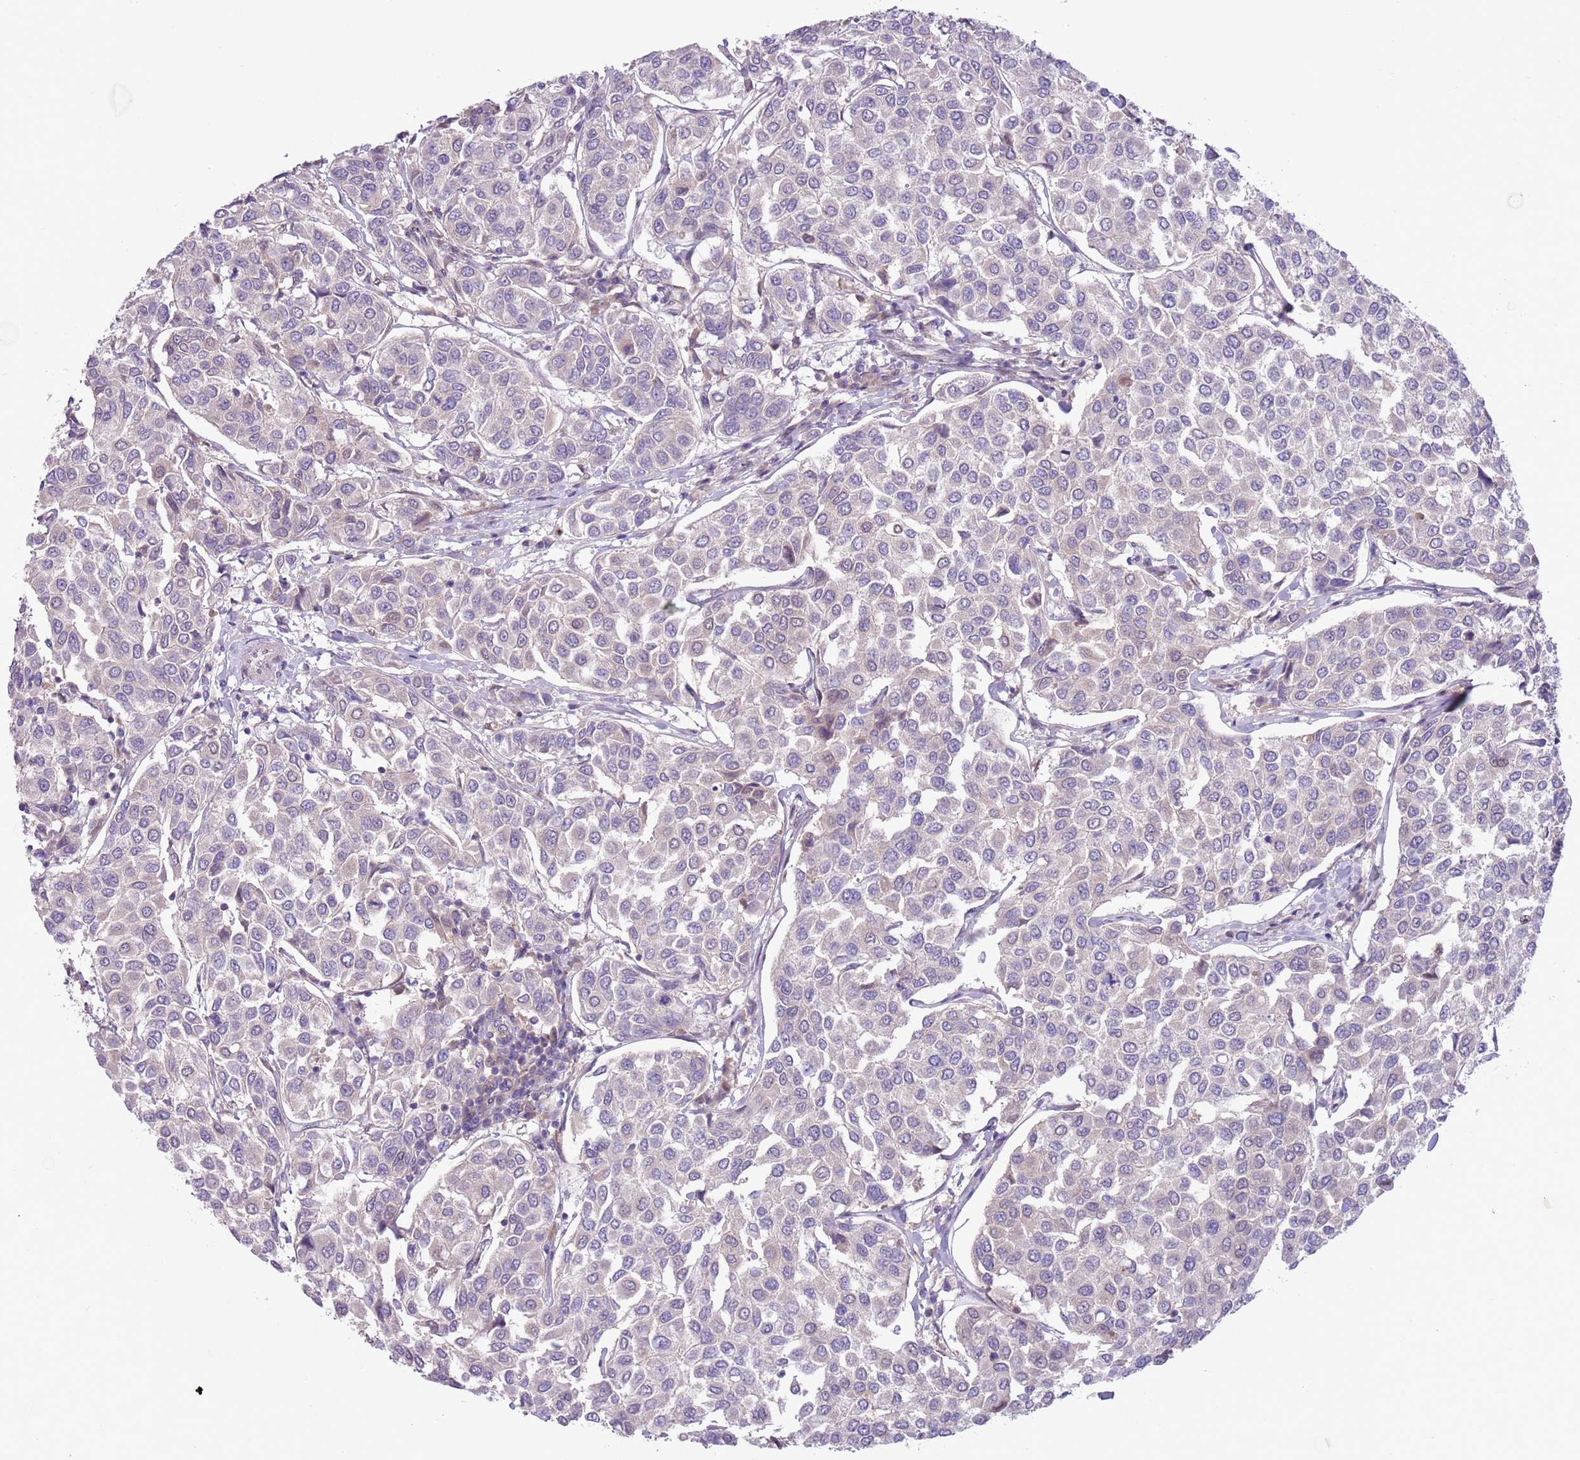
{"staining": {"intensity": "negative", "quantity": "none", "location": "none"}, "tissue": "breast cancer", "cell_type": "Tumor cells", "image_type": "cancer", "snomed": [{"axis": "morphology", "description": "Duct carcinoma"}, {"axis": "topography", "description": "Breast"}], "caption": "IHC micrograph of neoplastic tissue: human infiltrating ductal carcinoma (breast) stained with DAB (3,3'-diaminobenzidine) shows no significant protein expression in tumor cells. (DAB (3,3'-diaminobenzidine) immunohistochemistry (IHC), high magnification).", "gene": "CCND2", "patient": {"sex": "female", "age": 55}}